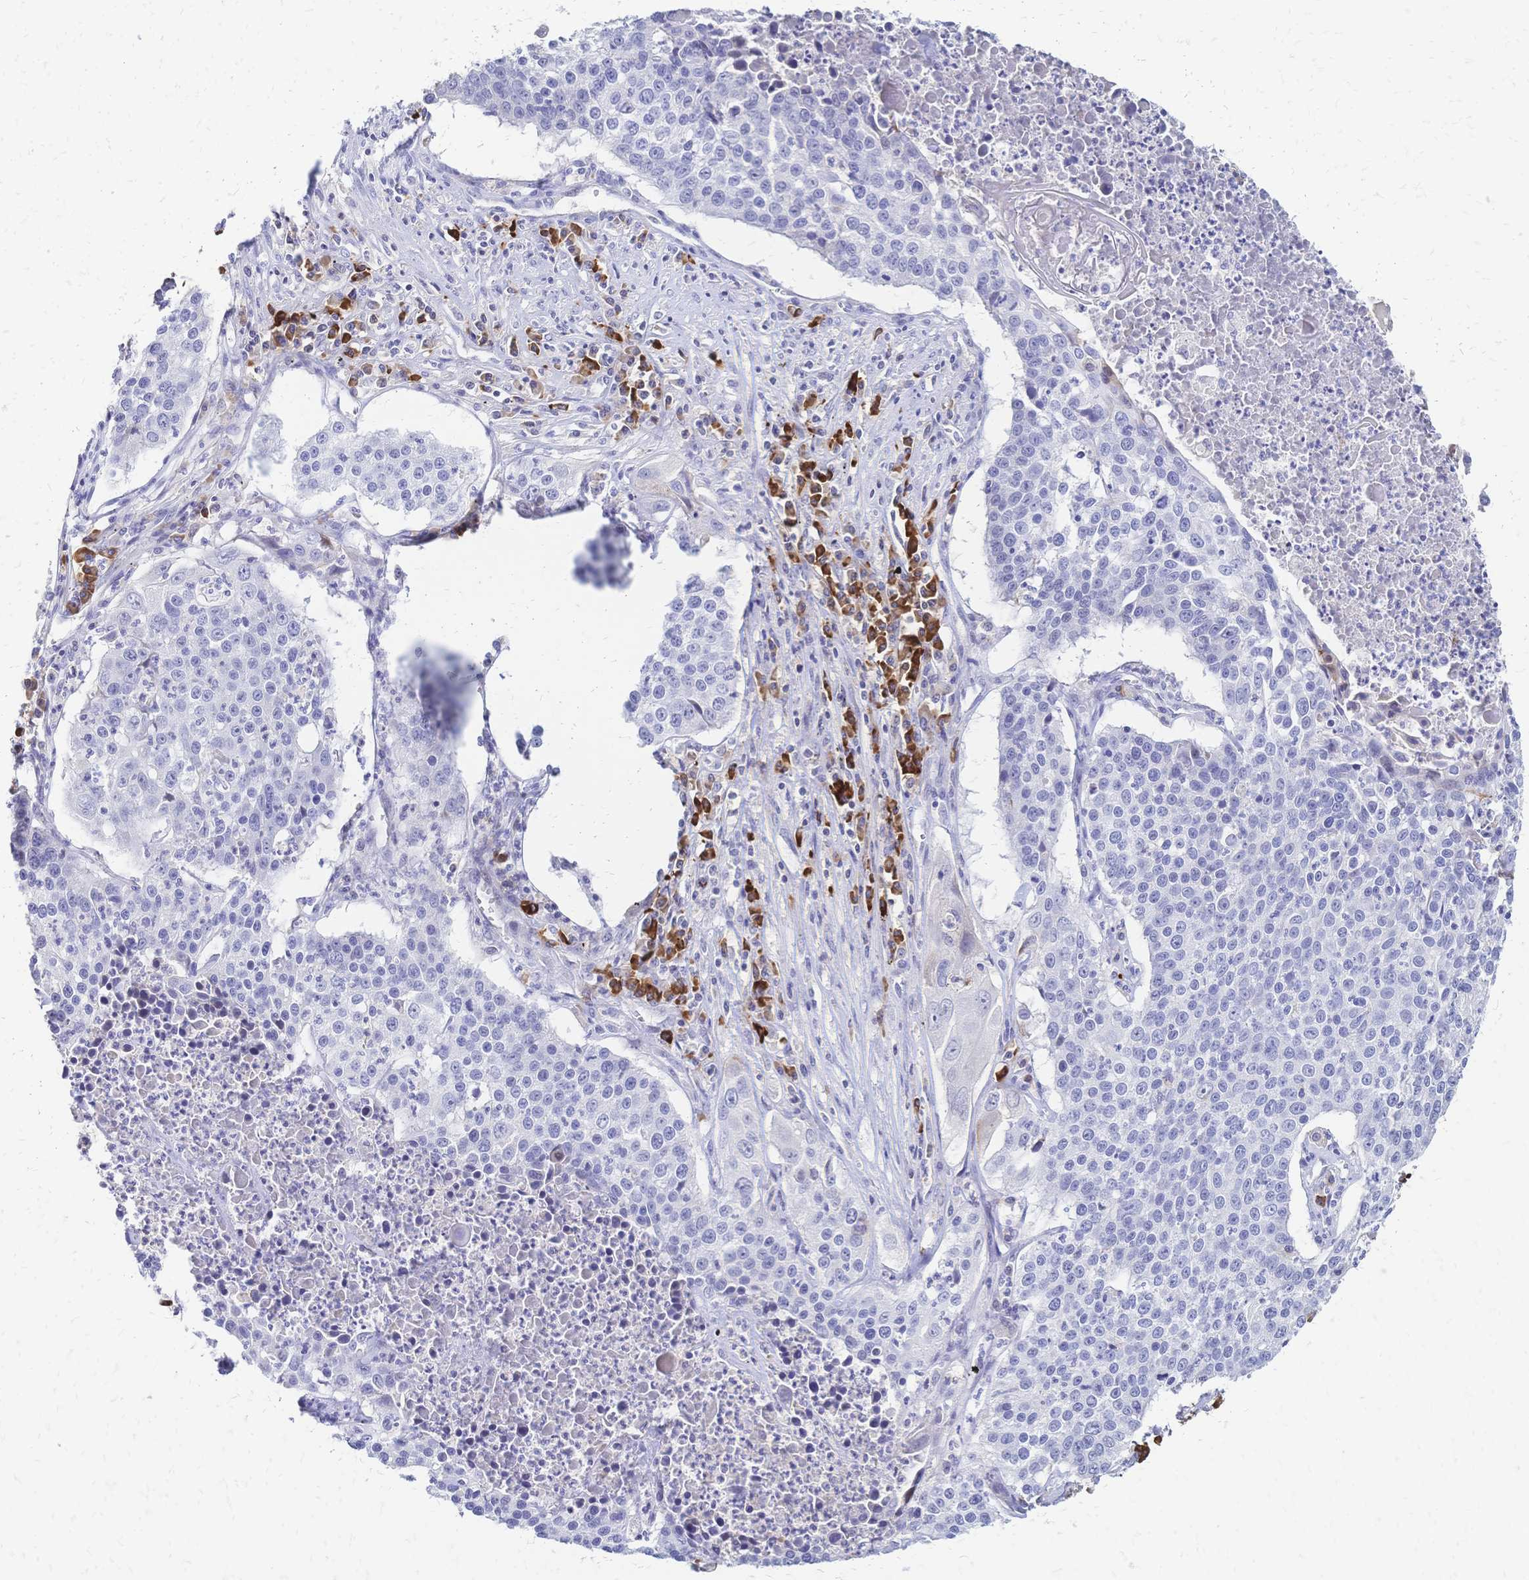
{"staining": {"intensity": "negative", "quantity": "none", "location": "none"}, "tissue": "lung cancer", "cell_type": "Tumor cells", "image_type": "cancer", "snomed": [{"axis": "morphology", "description": "Squamous cell carcinoma, NOS"}, {"axis": "morphology", "description": "Squamous cell carcinoma, metastatic, NOS"}, {"axis": "topography", "description": "Lung"}, {"axis": "topography", "description": "Pleura, NOS"}], "caption": "Tumor cells show no significant protein staining in lung cancer.", "gene": "IL2RA", "patient": {"sex": "male", "age": 72}}